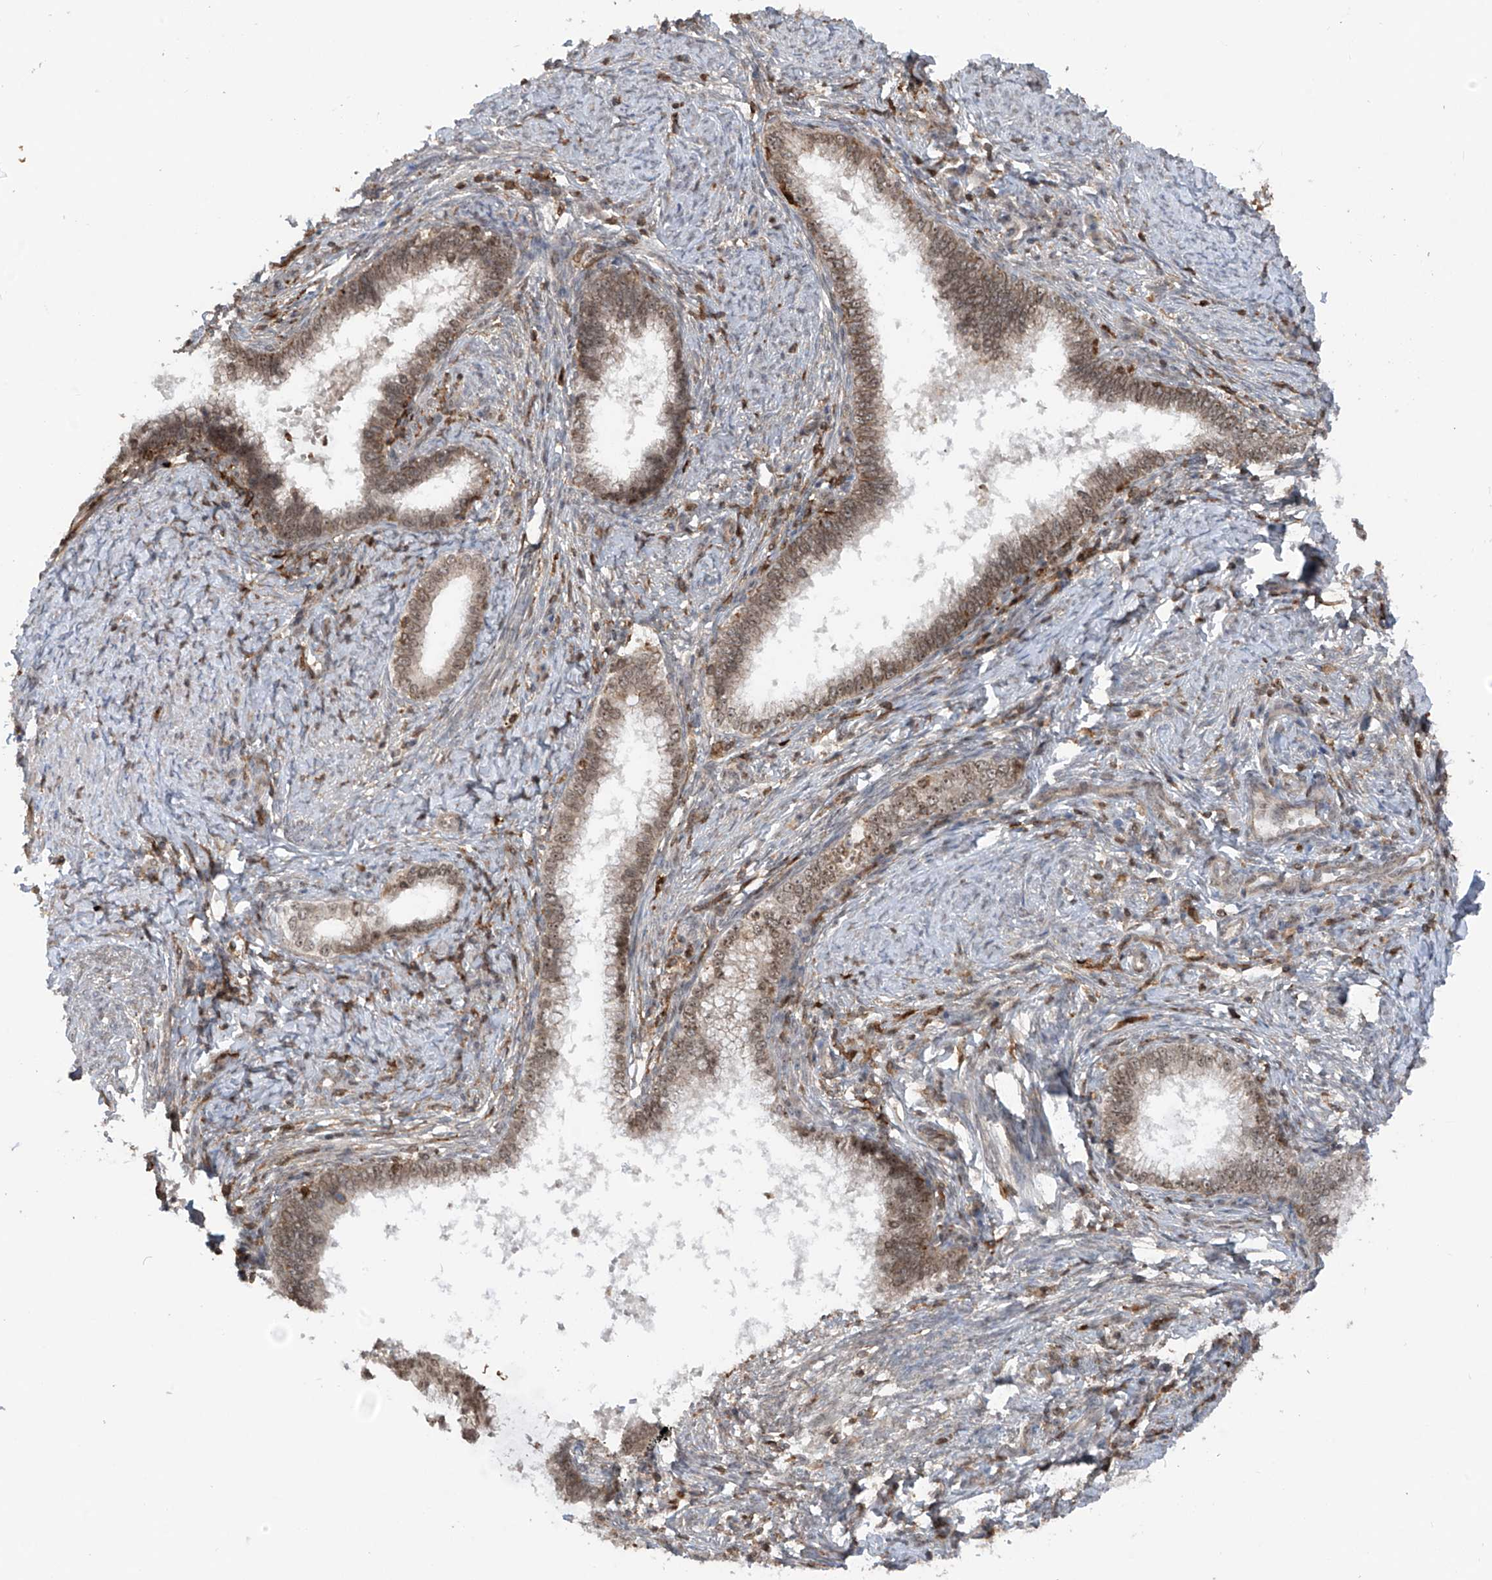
{"staining": {"intensity": "moderate", "quantity": "25%-75%", "location": "nuclear"}, "tissue": "cervical cancer", "cell_type": "Tumor cells", "image_type": "cancer", "snomed": [{"axis": "morphology", "description": "Adenocarcinoma, NOS"}, {"axis": "topography", "description": "Cervix"}], "caption": "Human cervical cancer (adenocarcinoma) stained with a protein marker exhibits moderate staining in tumor cells.", "gene": "REPIN1", "patient": {"sex": "female", "age": 36}}